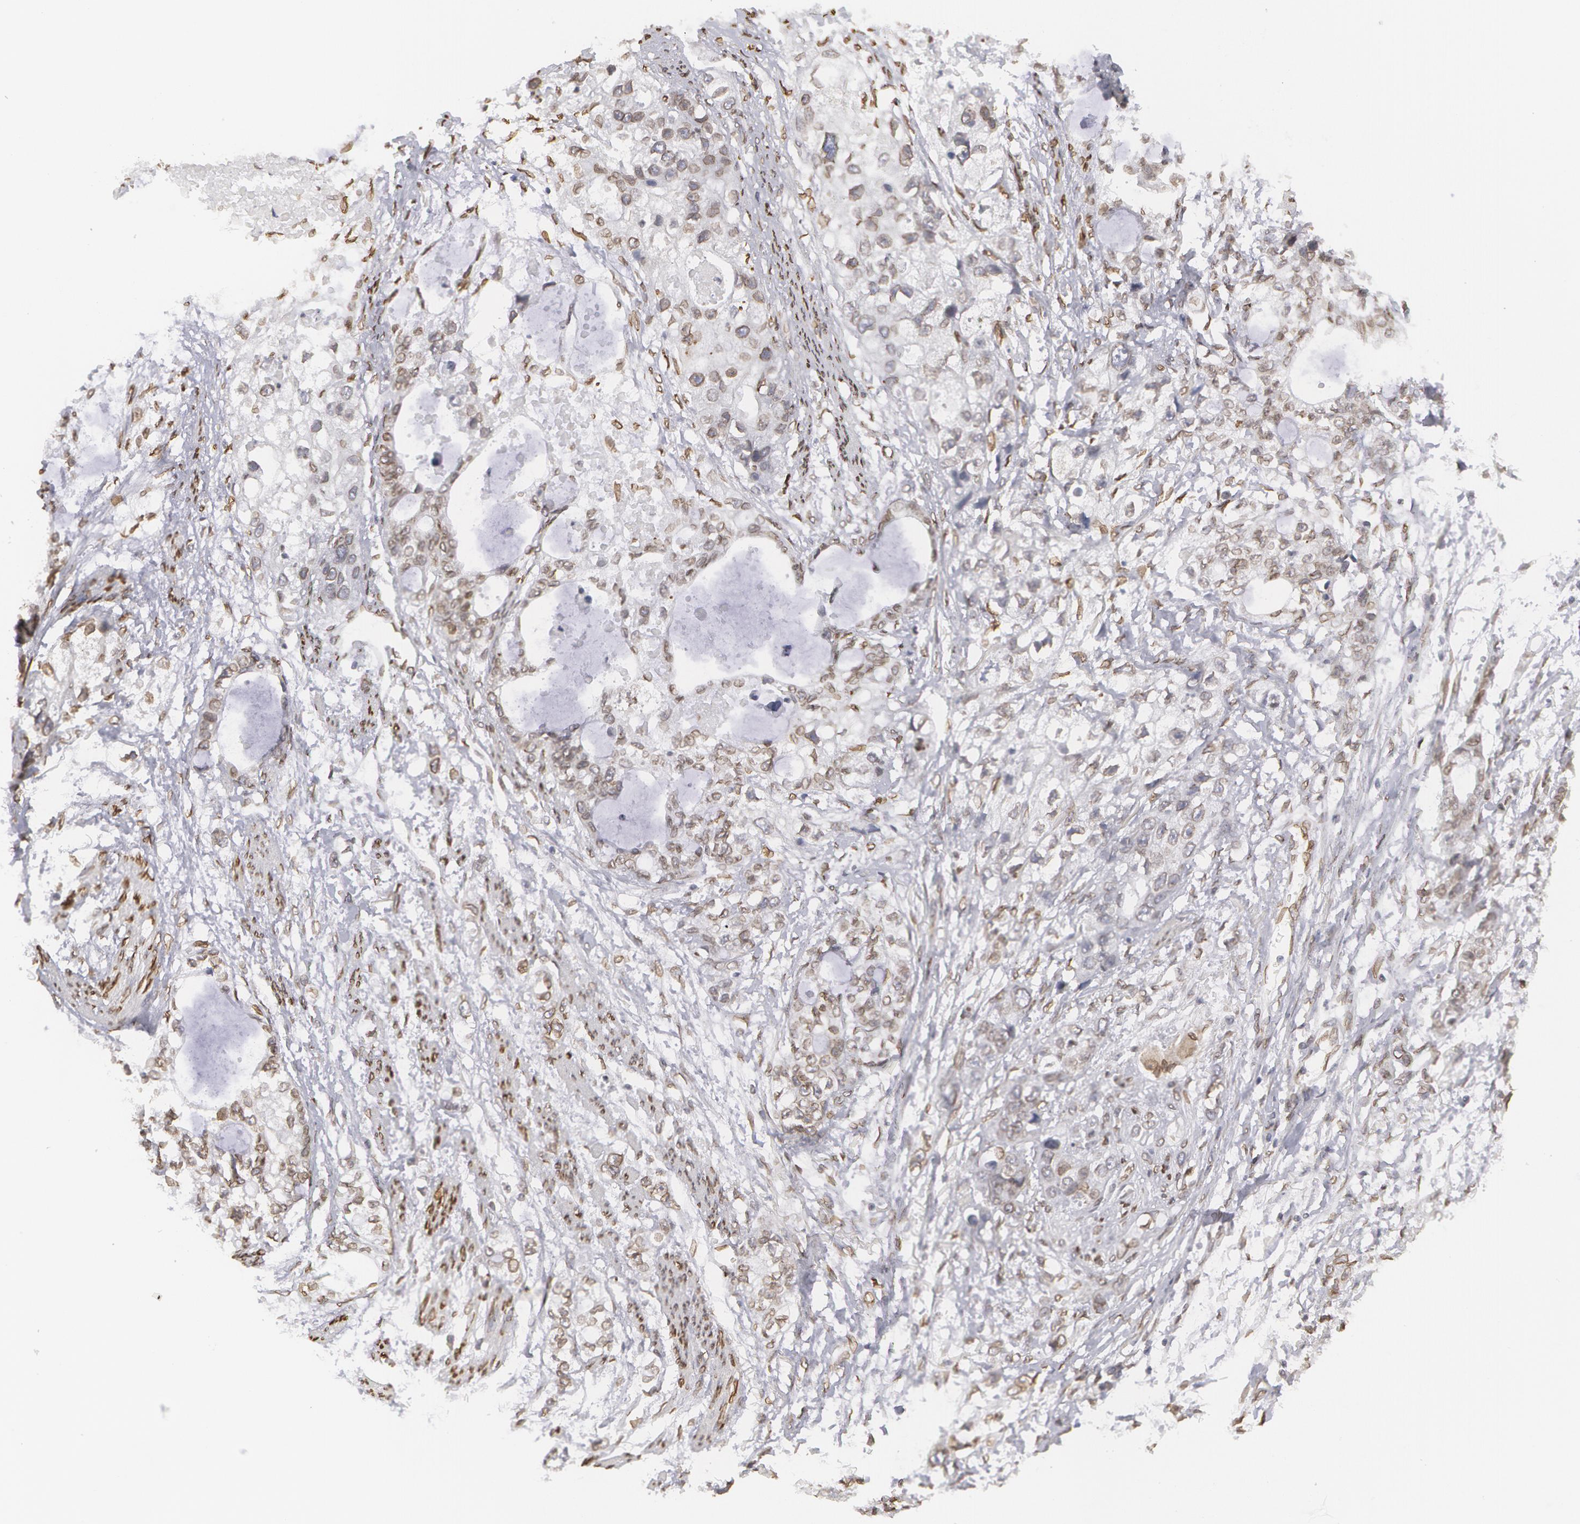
{"staining": {"intensity": "weak", "quantity": "<25%", "location": "nuclear"}, "tissue": "stomach cancer", "cell_type": "Tumor cells", "image_type": "cancer", "snomed": [{"axis": "morphology", "description": "Adenocarcinoma, NOS"}, {"axis": "topography", "description": "Stomach, upper"}], "caption": "The micrograph shows no significant staining in tumor cells of stomach adenocarcinoma.", "gene": "EMD", "patient": {"sex": "female", "age": 52}}